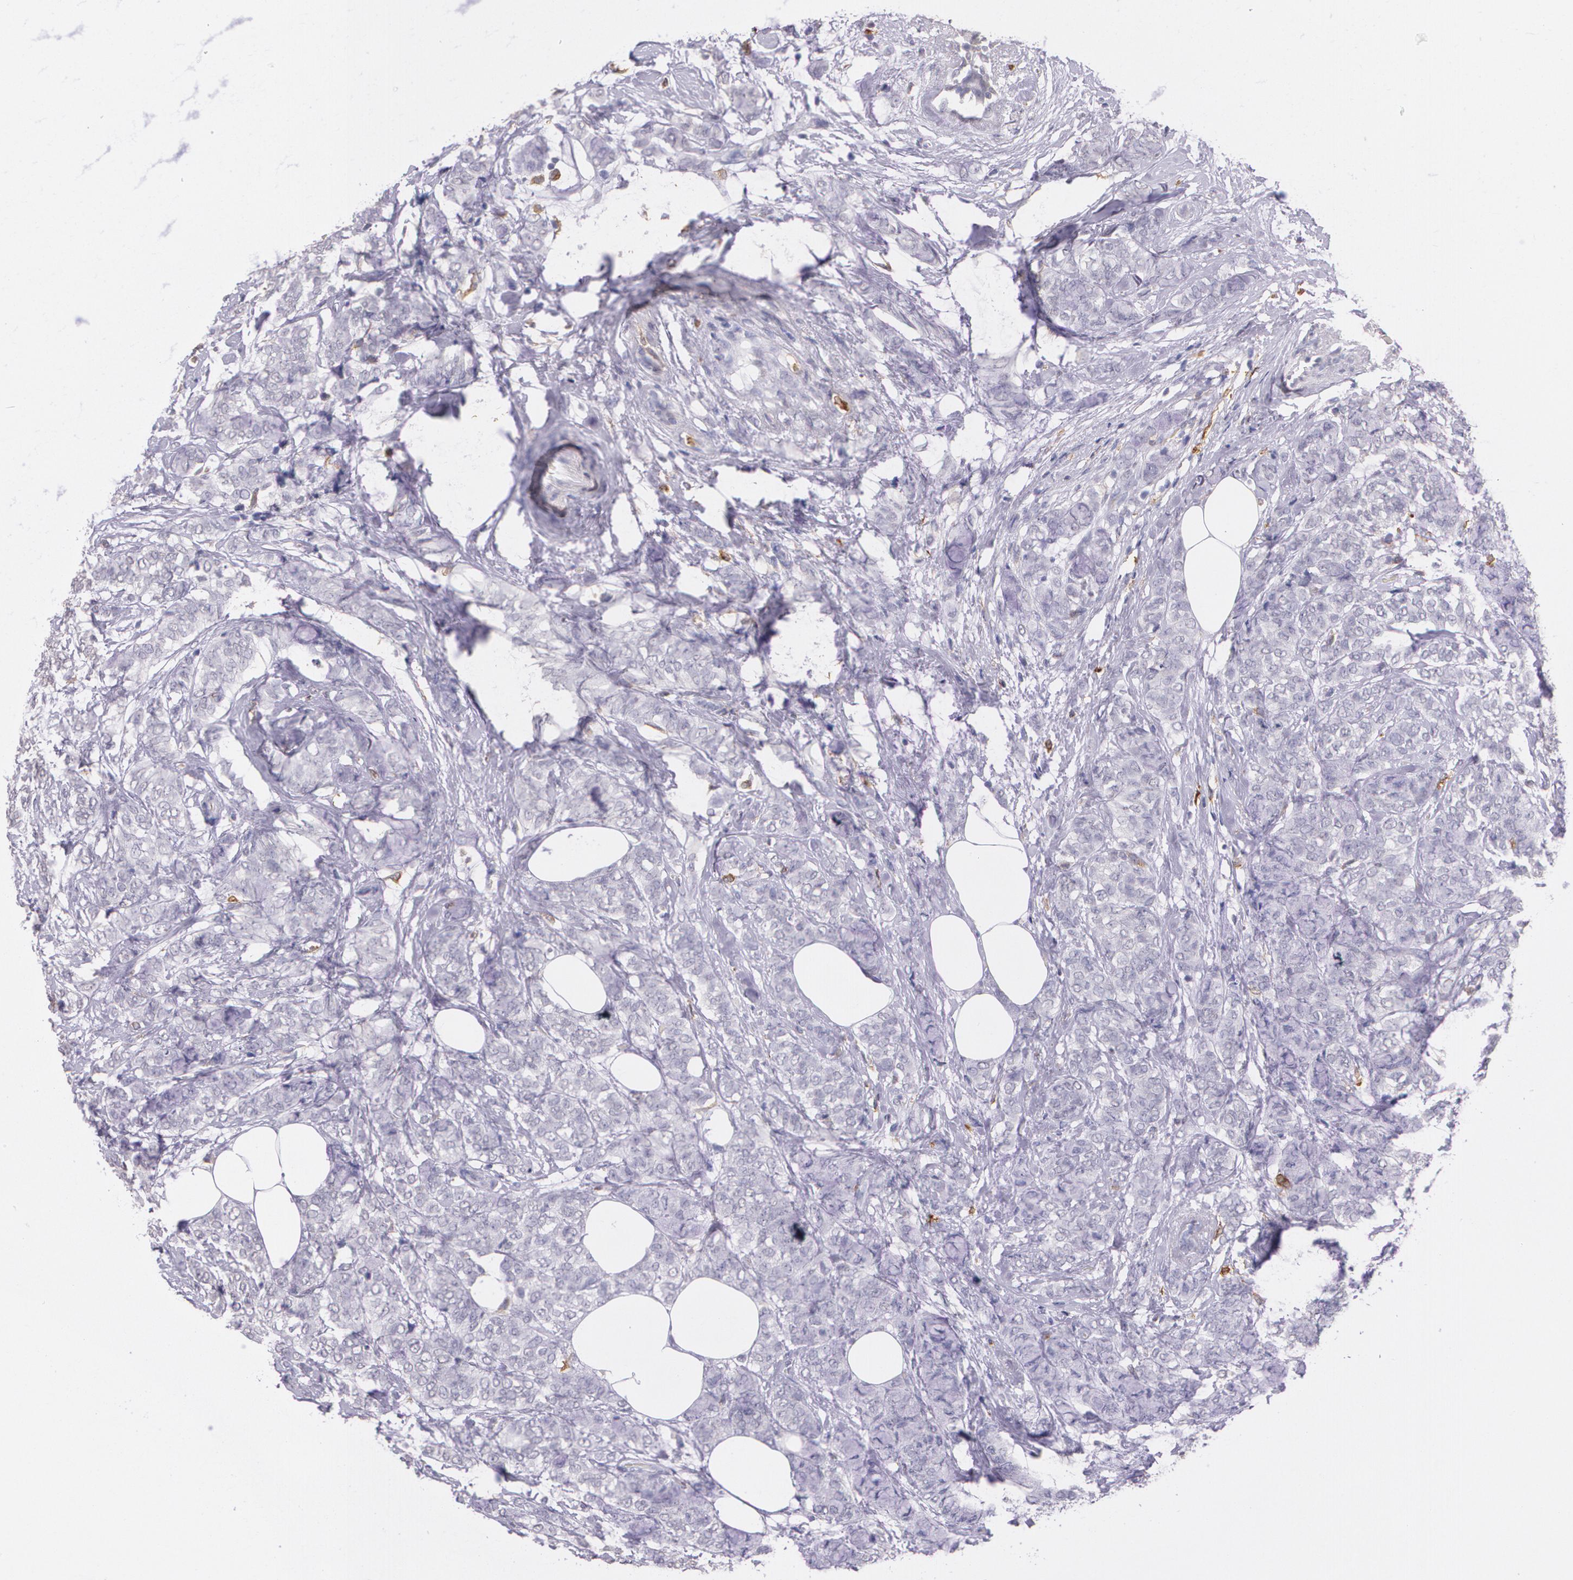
{"staining": {"intensity": "negative", "quantity": "none", "location": "none"}, "tissue": "breast cancer", "cell_type": "Tumor cells", "image_type": "cancer", "snomed": [{"axis": "morphology", "description": "Lobular carcinoma"}, {"axis": "topography", "description": "Breast"}], "caption": "Tumor cells are negative for brown protein staining in breast lobular carcinoma.", "gene": "RTN1", "patient": {"sex": "female", "age": 60}}